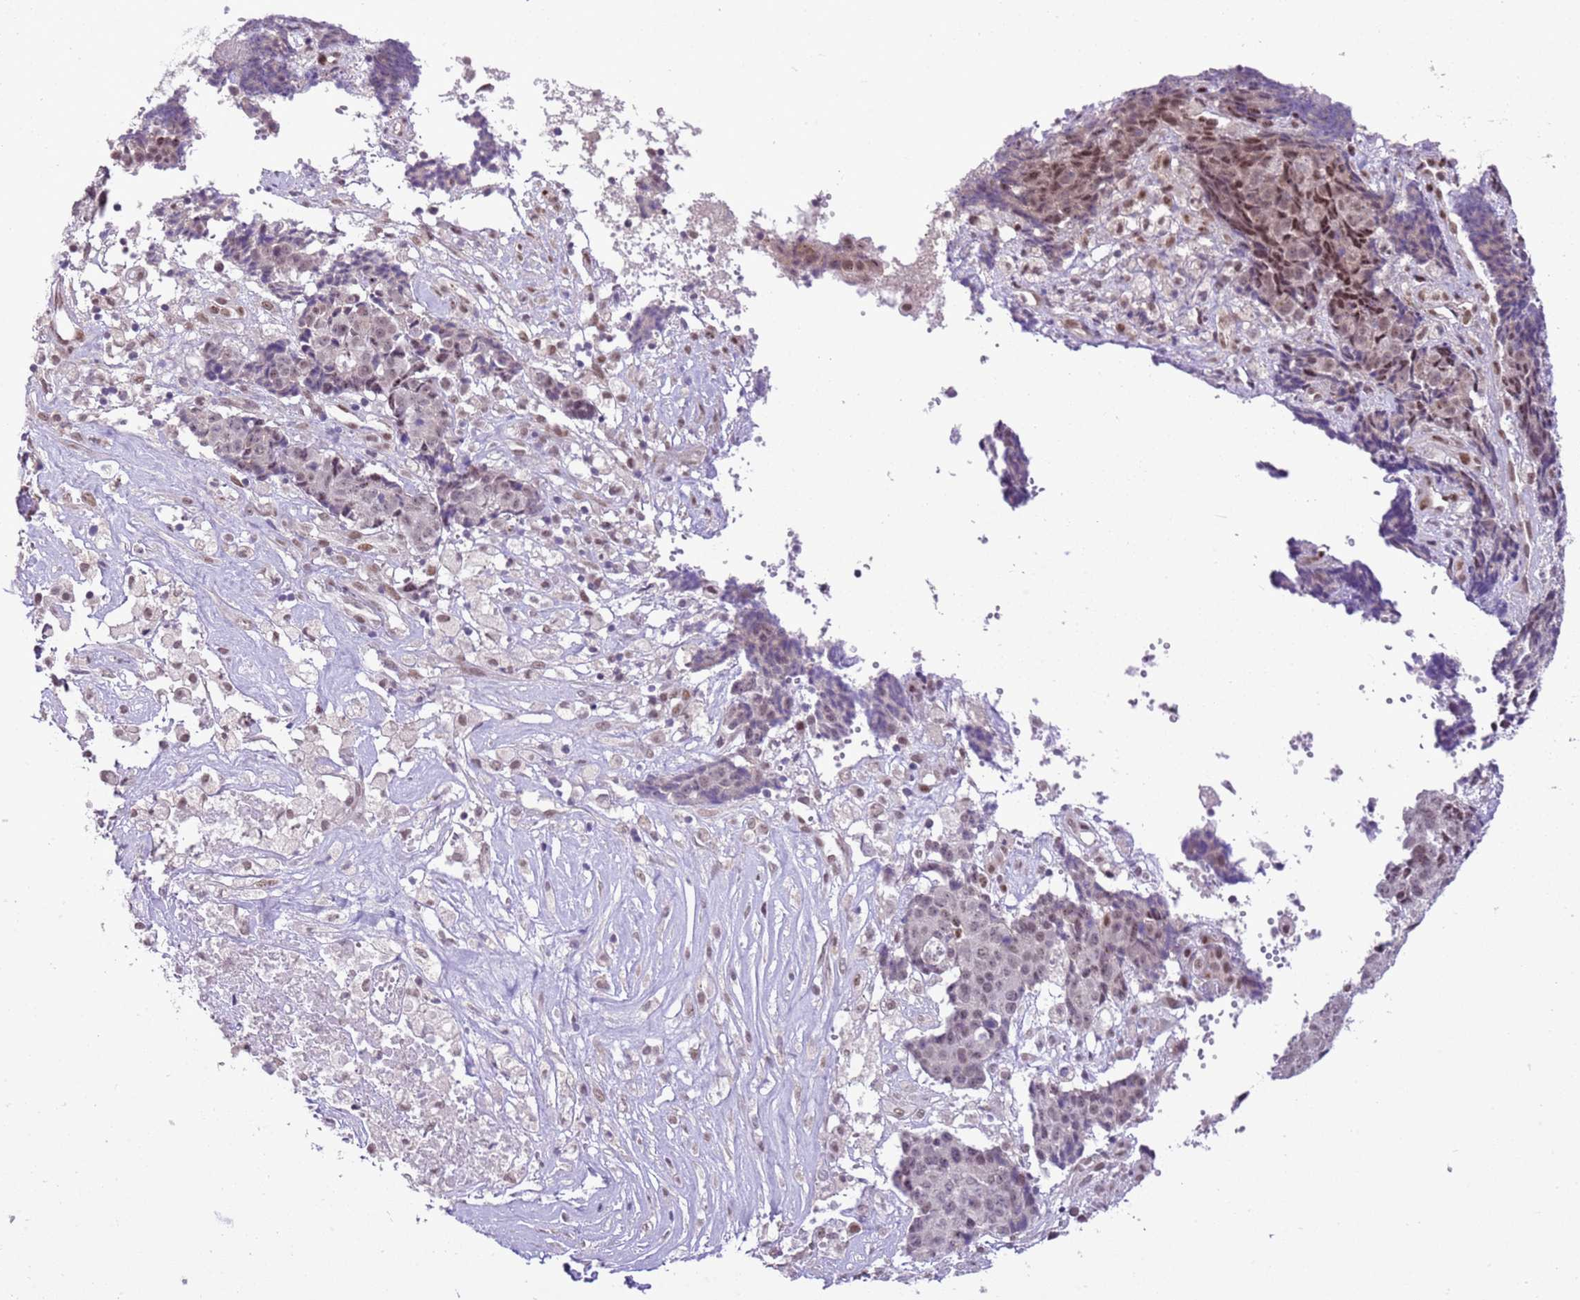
{"staining": {"intensity": "weak", "quantity": "<25%", "location": "nuclear"}, "tissue": "ovarian cancer", "cell_type": "Tumor cells", "image_type": "cancer", "snomed": [{"axis": "morphology", "description": "Carcinoma, endometroid"}, {"axis": "topography", "description": "Ovary"}], "caption": "The IHC photomicrograph has no significant expression in tumor cells of ovarian cancer tissue.", "gene": "NACC2", "patient": {"sex": "female", "age": 42}}